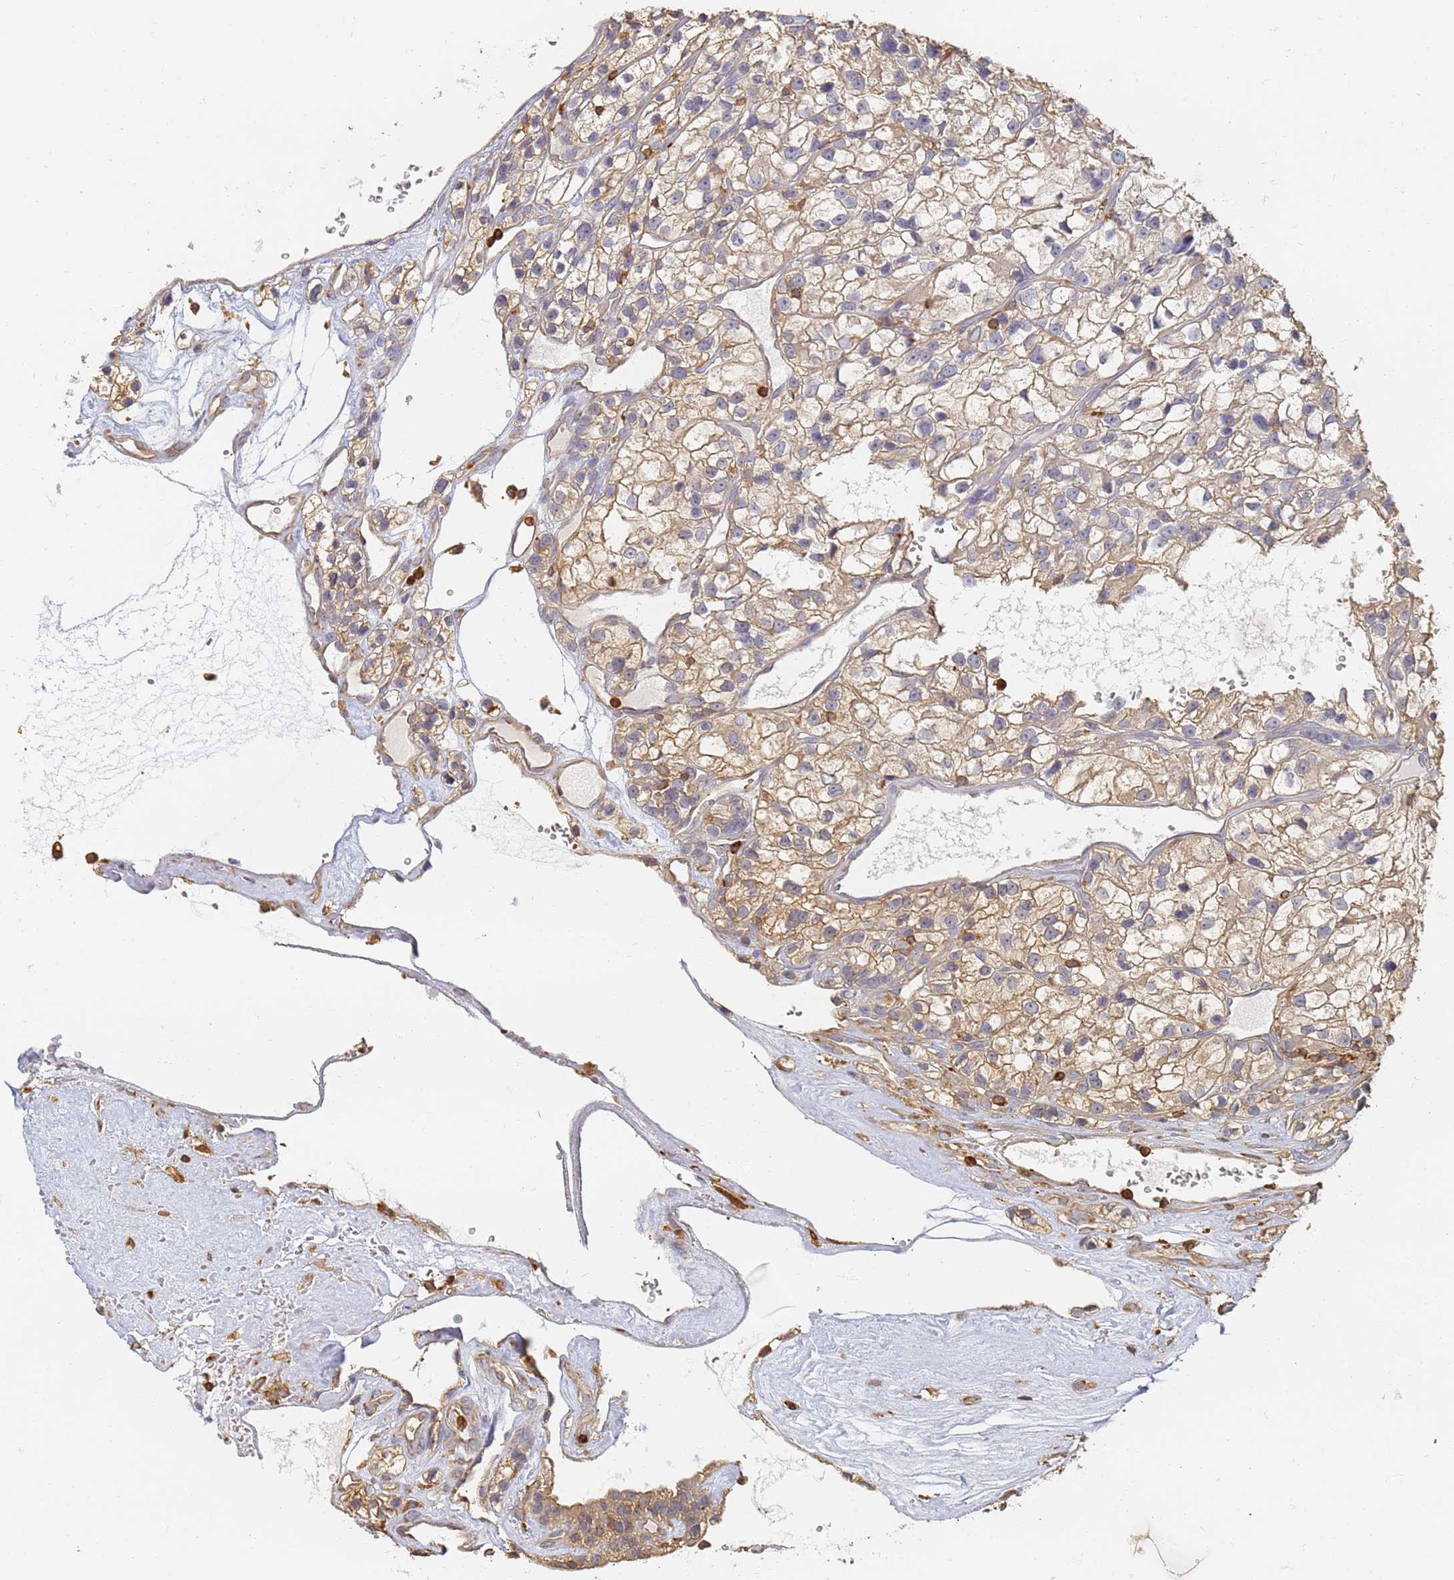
{"staining": {"intensity": "moderate", "quantity": ">75%", "location": "cytoplasmic/membranous"}, "tissue": "renal cancer", "cell_type": "Tumor cells", "image_type": "cancer", "snomed": [{"axis": "morphology", "description": "Adenocarcinoma, NOS"}, {"axis": "topography", "description": "Kidney"}], "caption": "Human adenocarcinoma (renal) stained for a protein (brown) demonstrates moderate cytoplasmic/membranous positive staining in approximately >75% of tumor cells.", "gene": "BIN2", "patient": {"sex": "female", "age": 57}}